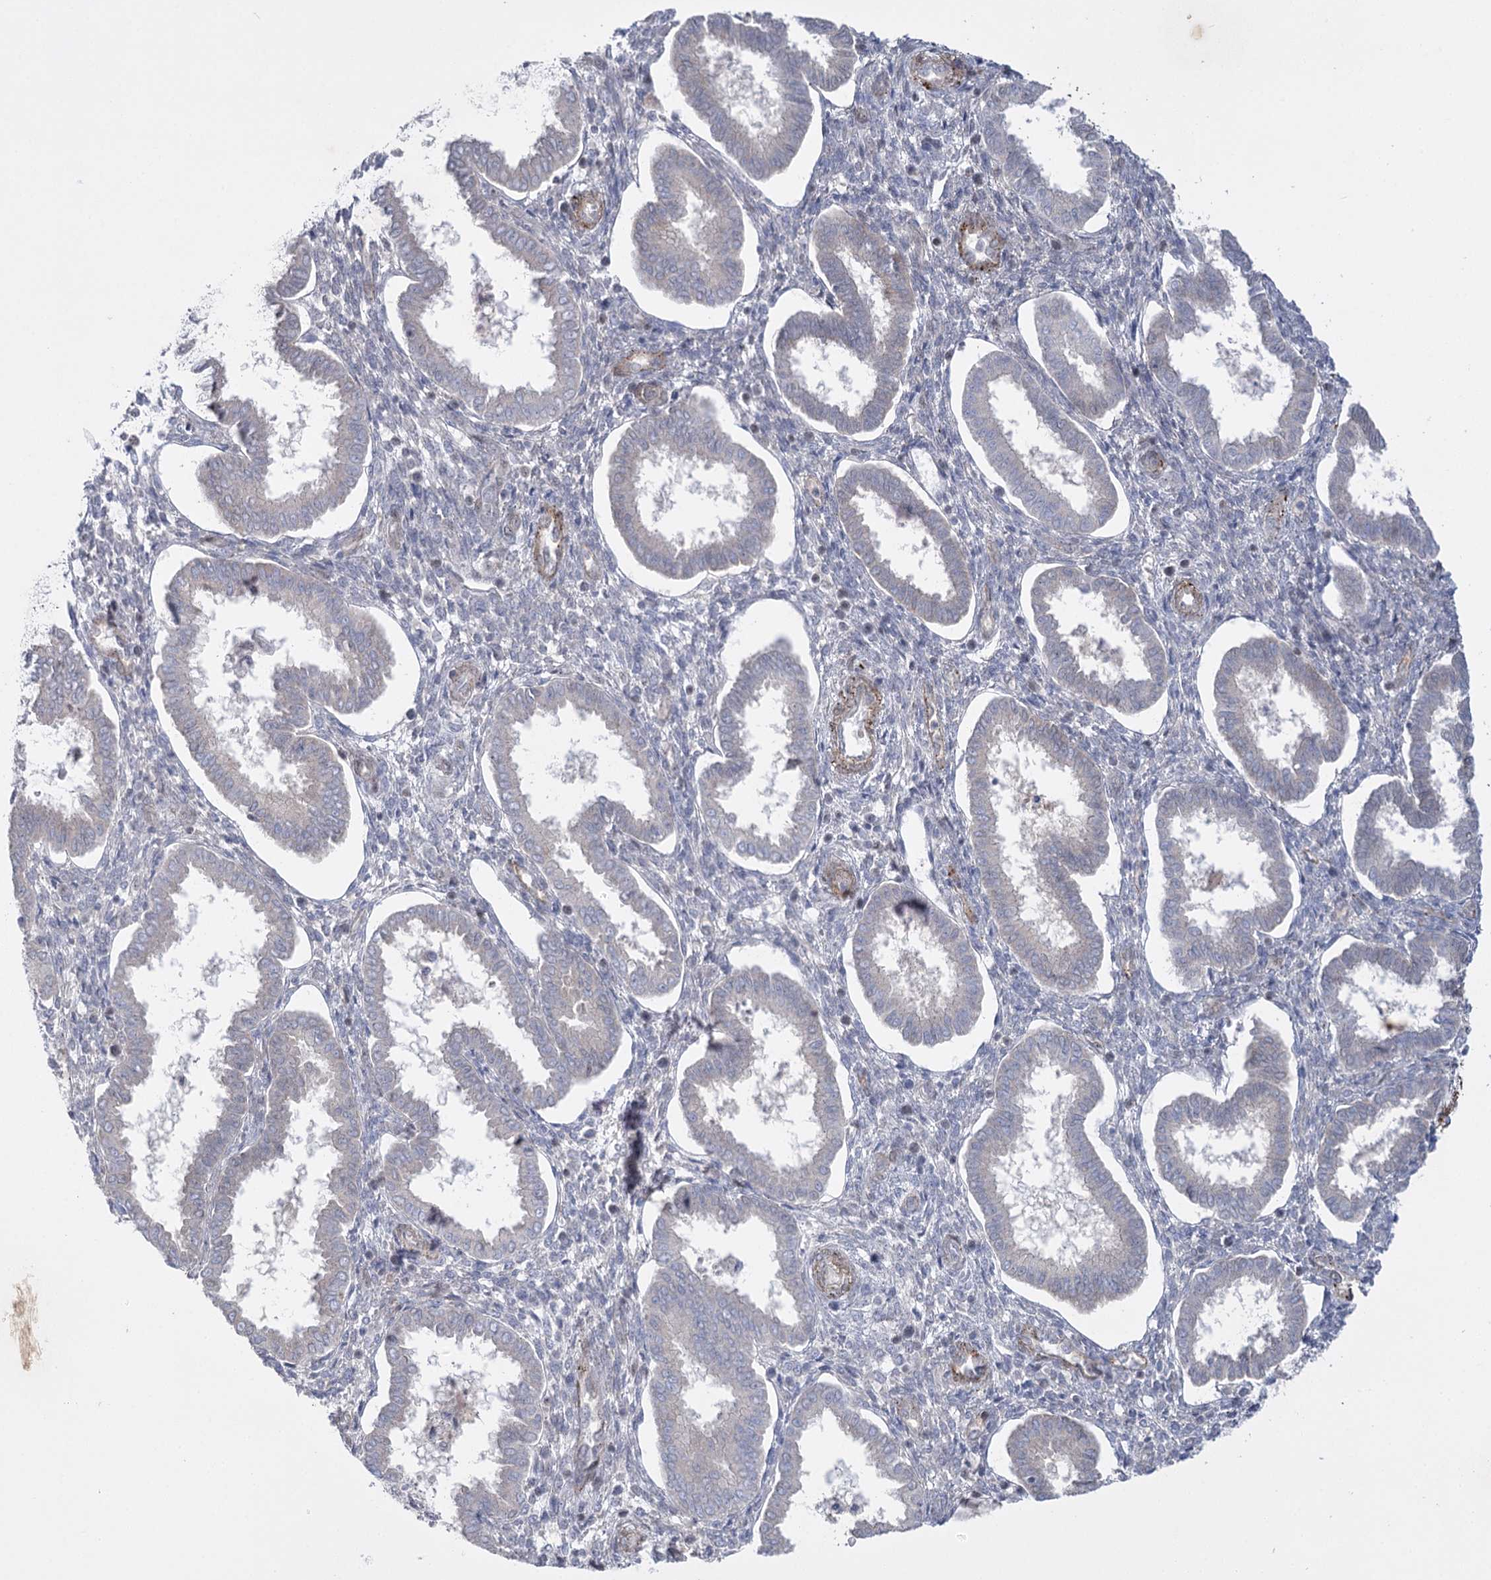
{"staining": {"intensity": "weak", "quantity": "<25%", "location": "cytoplasmic/membranous,nuclear"}, "tissue": "endometrium", "cell_type": "Cells in endometrial stroma", "image_type": "normal", "snomed": [{"axis": "morphology", "description": "Normal tissue, NOS"}, {"axis": "topography", "description": "Endometrium"}], "caption": "A high-resolution photomicrograph shows immunohistochemistry staining of benign endometrium, which displays no significant expression in cells in endometrial stroma.", "gene": "AMTN", "patient": {"sex": "female", "age": 24}}